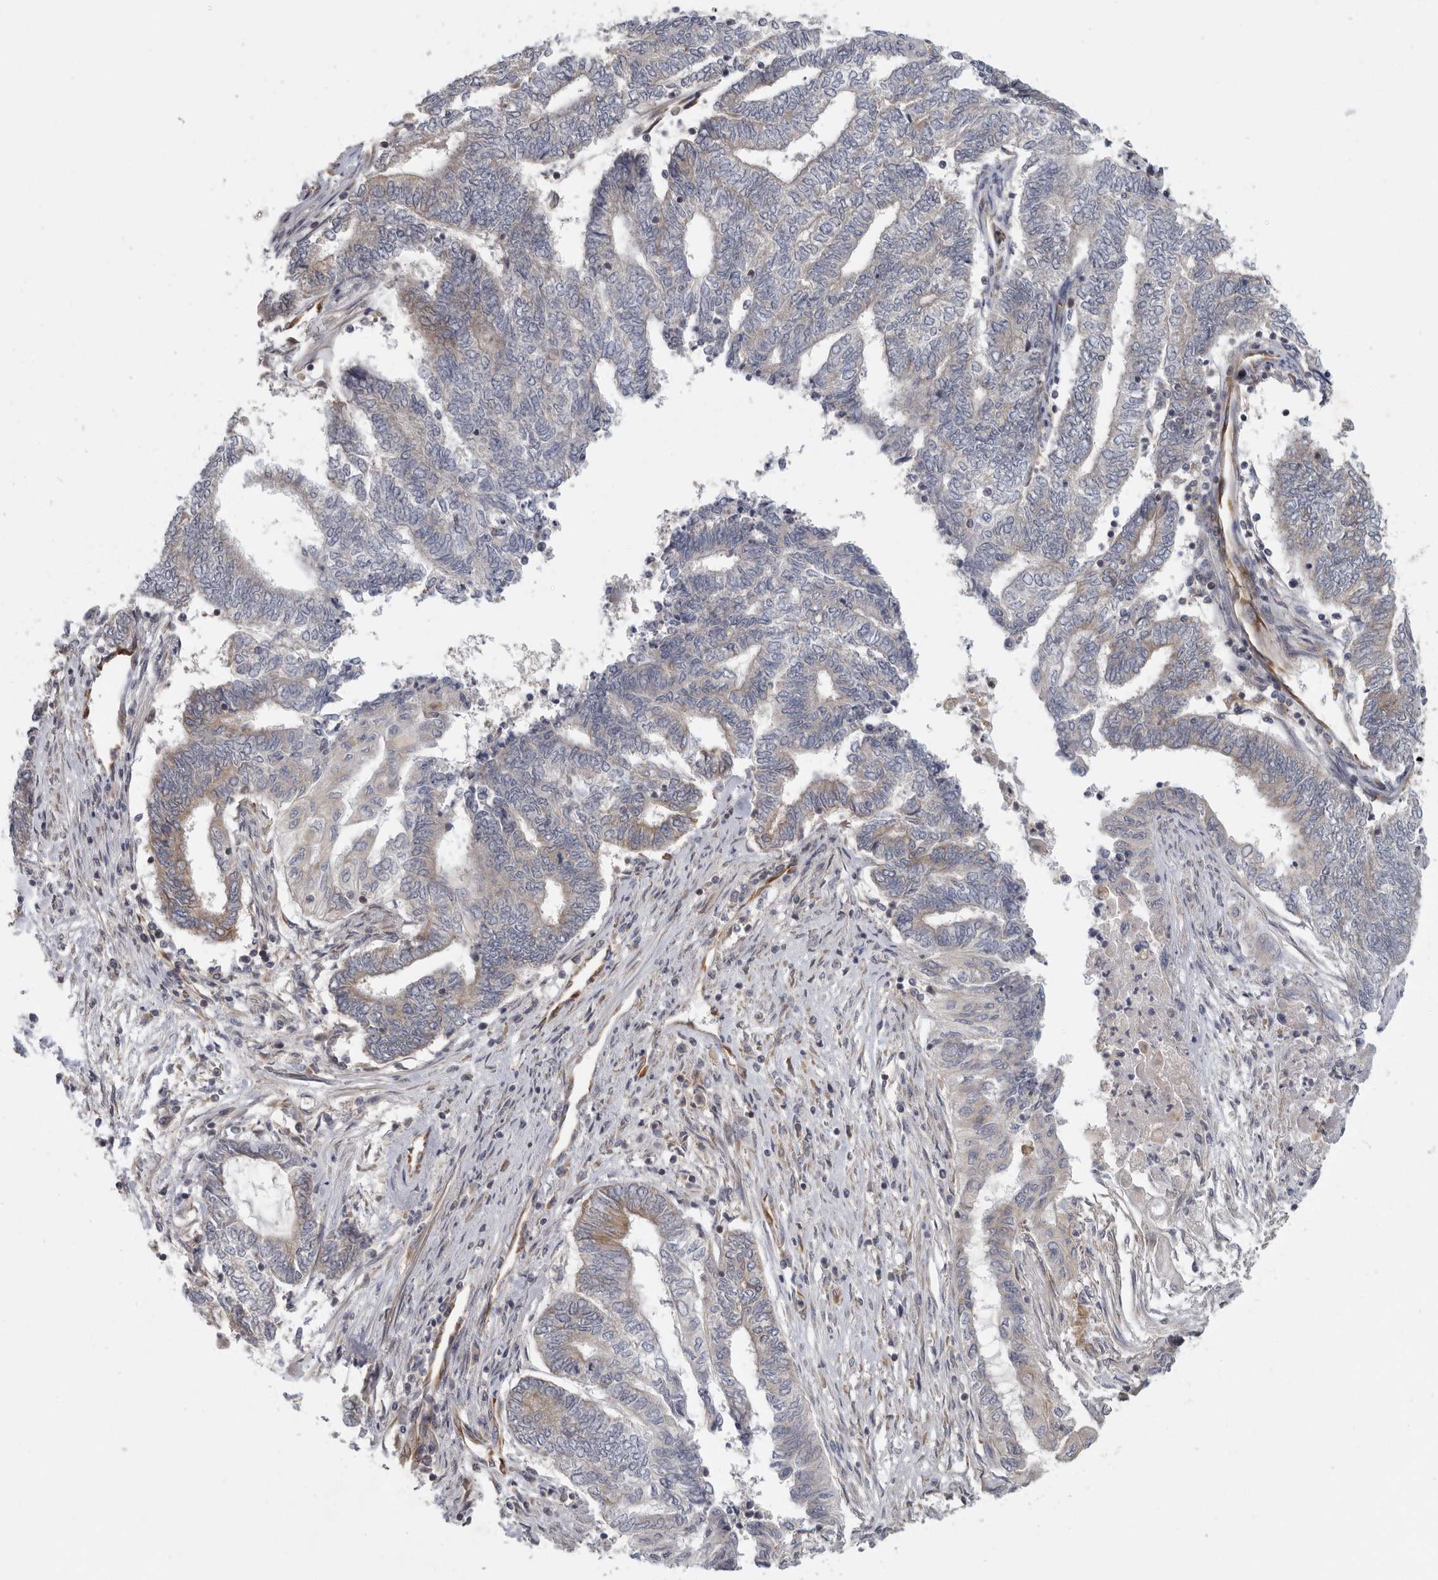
{"staining": {"intensity": "weak", "quantity": "25%-75%", "location": "cytoplasmic/membranous"}, "tissue": "endometrial cancer", "cell_type": "Tumor cells", "image_type": "cancer", "snomed": [{"axis": "morphology", "description": "Adenocarcinoma, NOS"}, {"axis": "topography", "description": "Uterus"}, {"axis": "topography", "description": "Endometrium"}], "caption": "A photomicrograph showing weak cytoplasmic/membranous positivity in about 25%-75% of tumor cells in endometrial cancer, as visualized by brown immunohistochemical staining.", "gene": "BCAP29", "patient": {"sex": "female", "age": 70}}